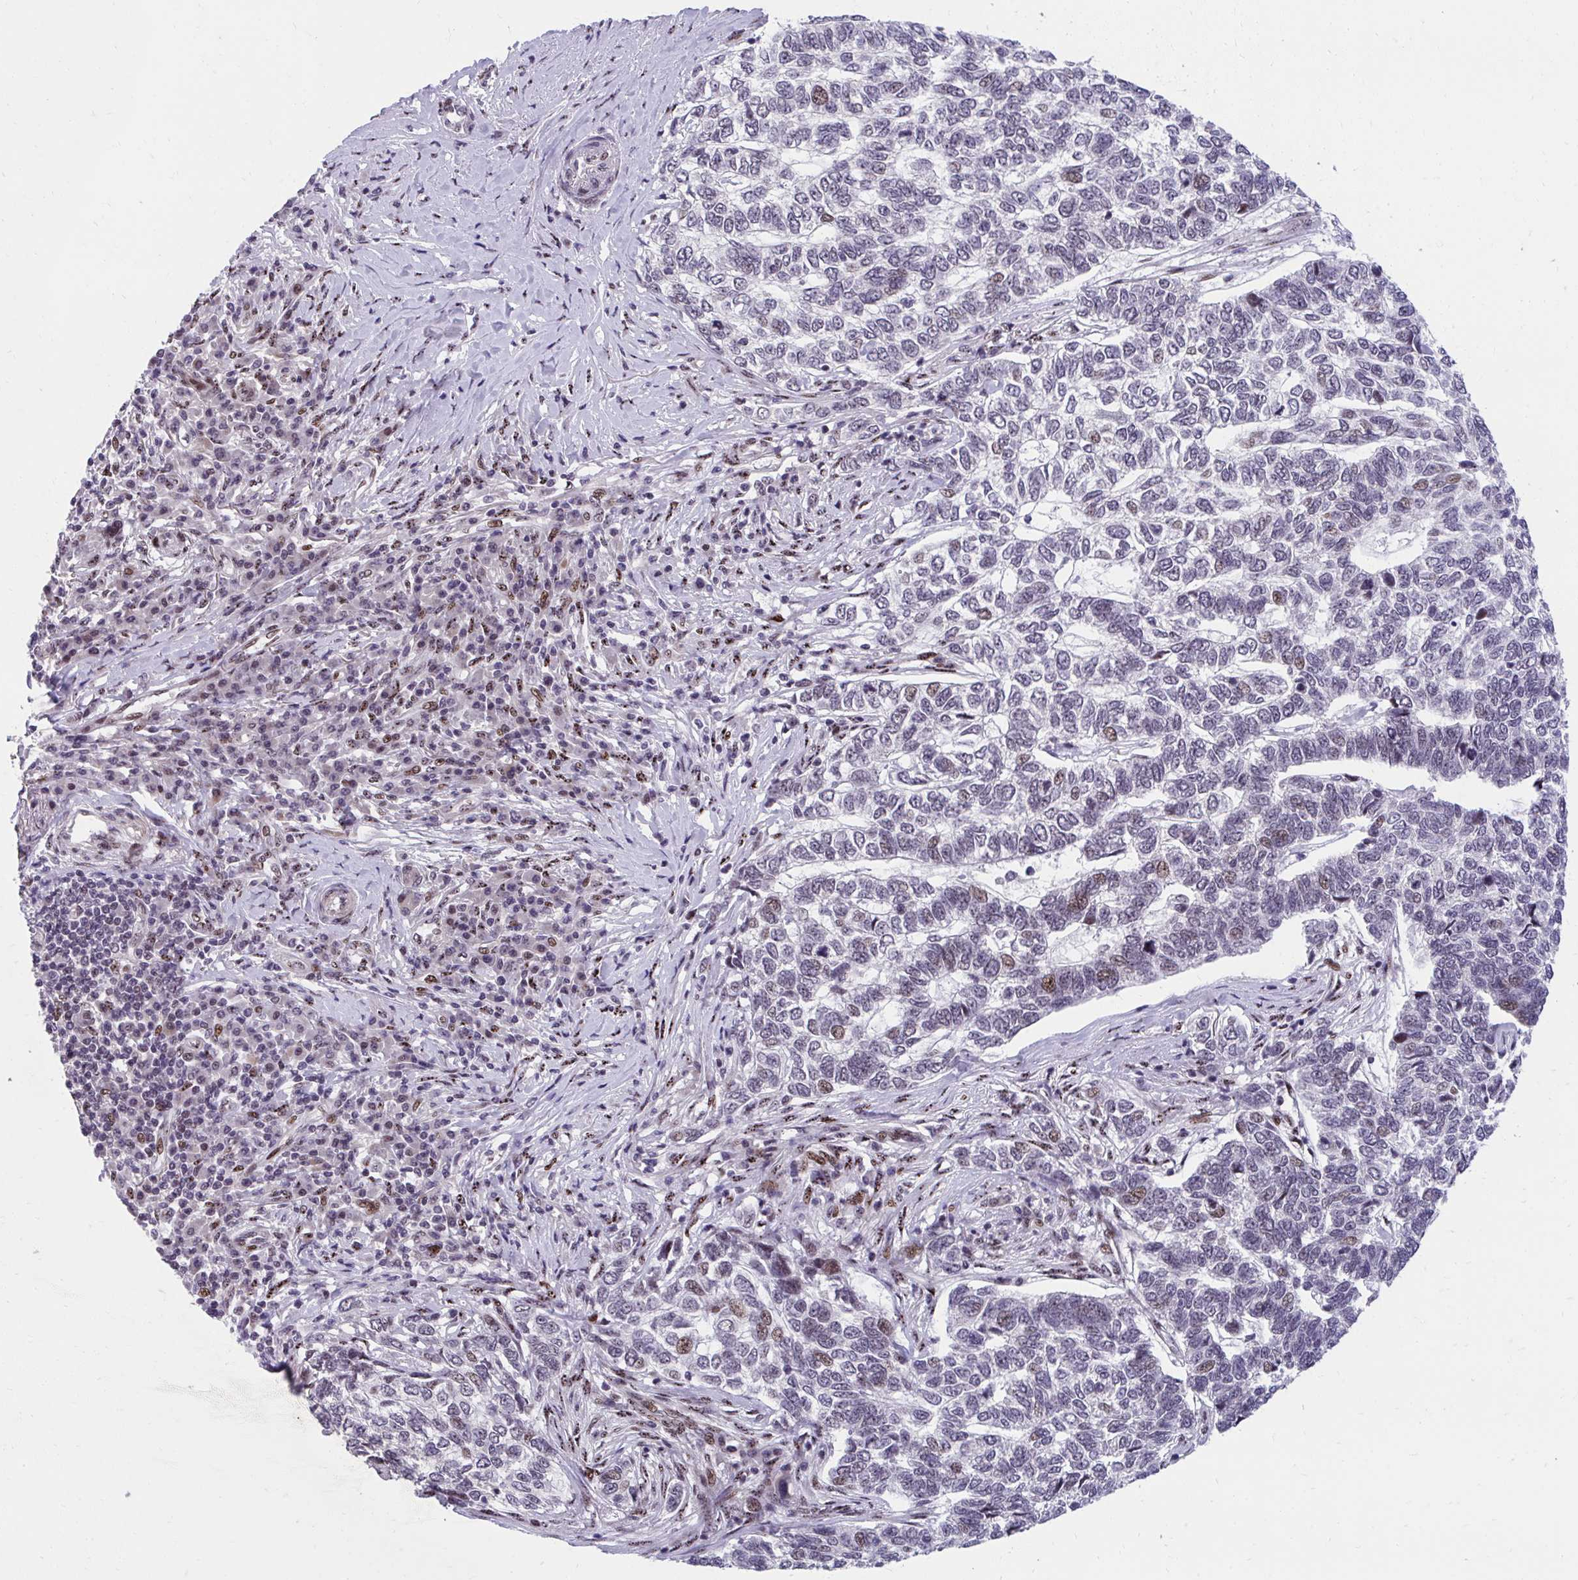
{"staining": {"intensity": "moderate", "quantity": "<25%", "location": "nuclear"}, "tissue": "skin cancer", "cell_type": "Tumor cells", "image_type": "cancer", "snomed": [{"axis": "morphology", "description": "Basal cell carcinoma"}, {"axis": "topography", "description": "Skin"}], "caption": "Immunohistochemistry of human skin cancer shows low levels of moderate nuclear expression in approximately <25% of tumor cells.", "gene": "HOXA4", "patient": {"sex": "female", "age": 65}}